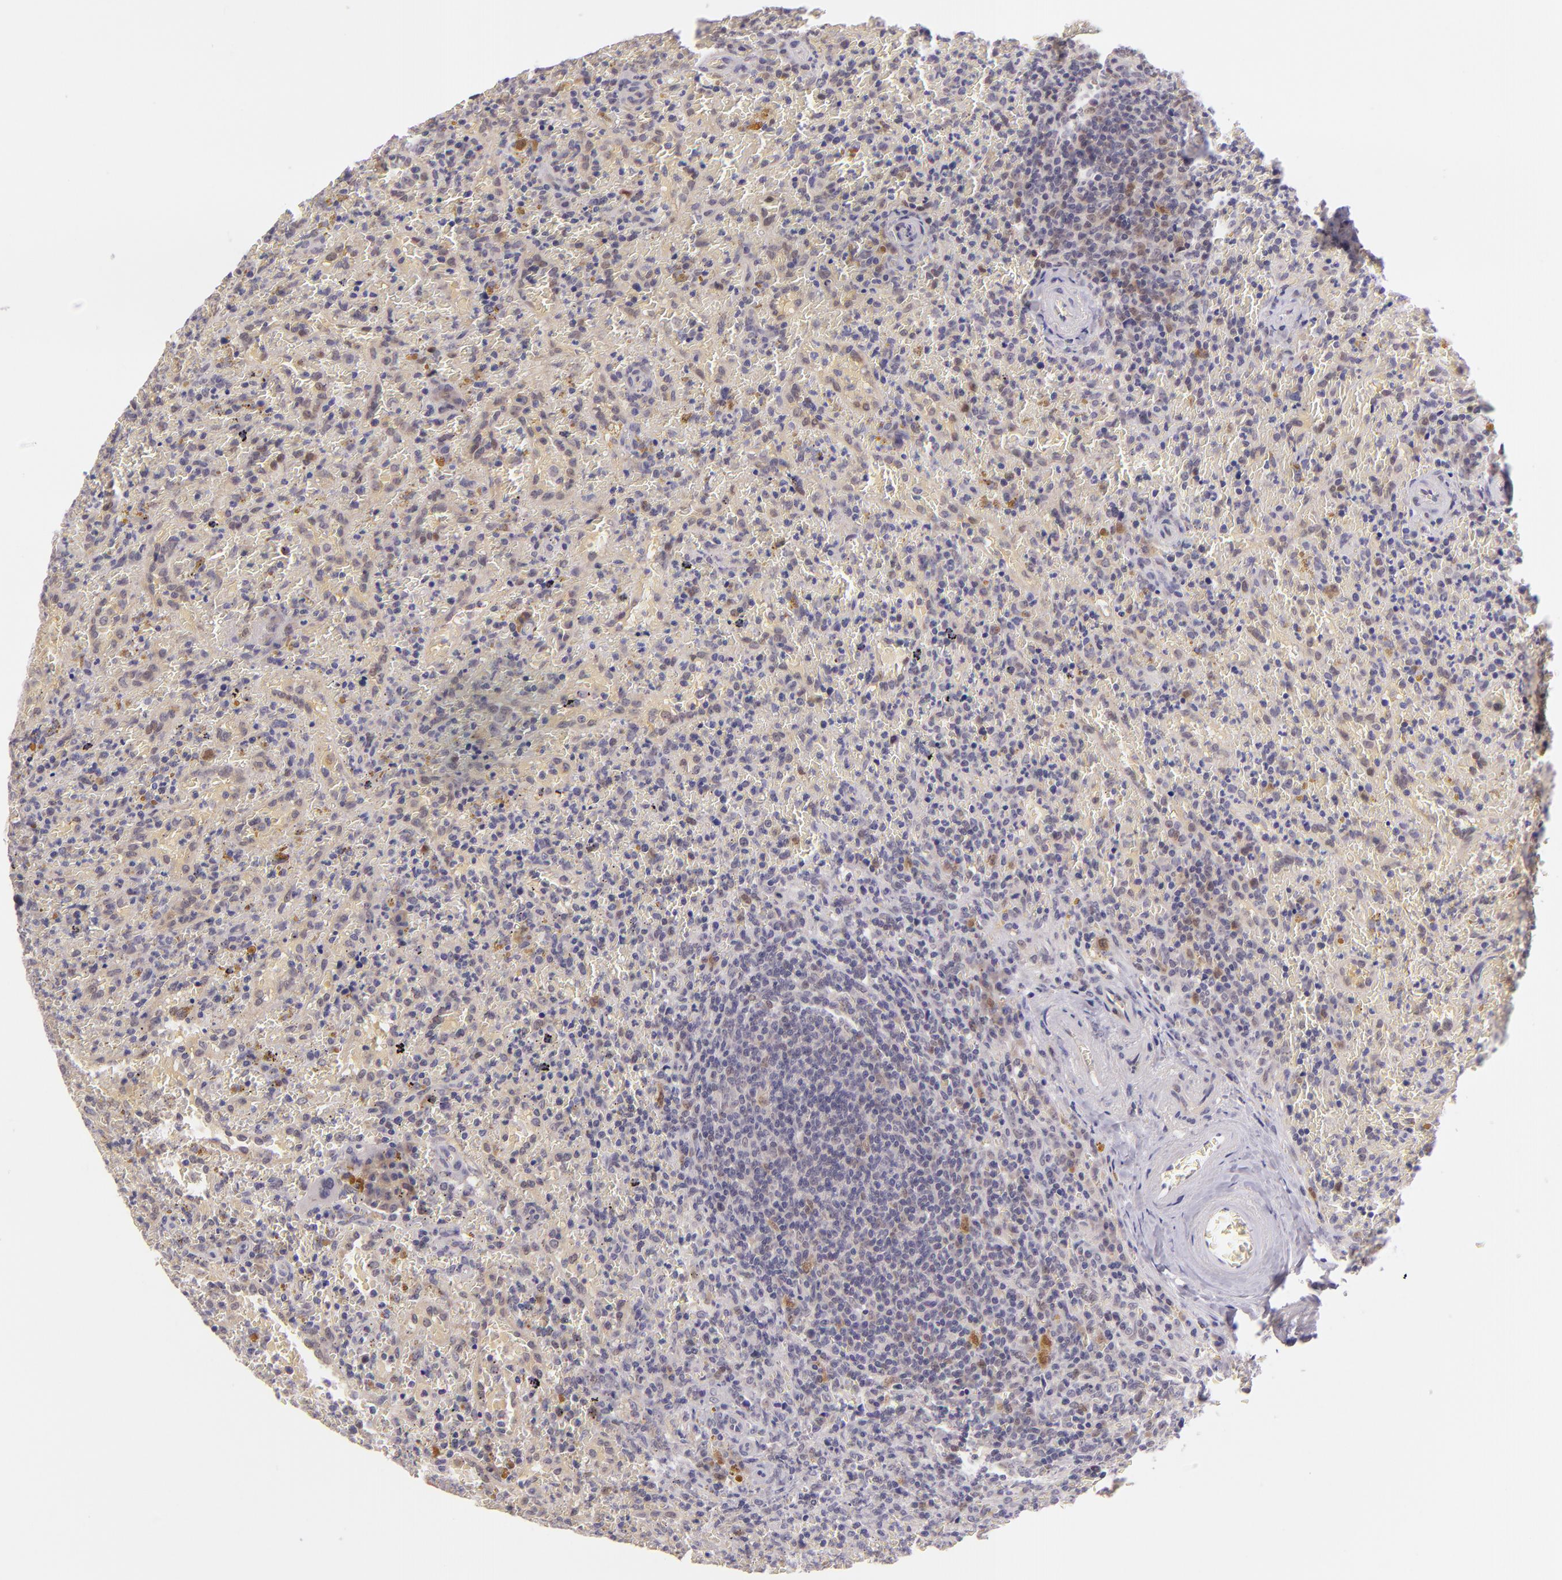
{"staining": {"intensity": "negative", "quantity": "none", "location": "none"}, "tissue": "lymphoma", "cell_type": "Tumor cells", "image_type": "cancer", "snomed": [{"axis": "morphology", "description": "Malignant lymphoma, non-Hodgkin's type, High grade"}, {"axis": "topography", "description": "Spleen"}, {"axis": "topography", "description": "Lymph node"}], "caption": "Tumor cells are negative for brown protein staining in high-grade malignant lymphoma, non-Hodgkin's type.", "gene": "CSE1L", "patient": {"sex": "female", "age": 70}}